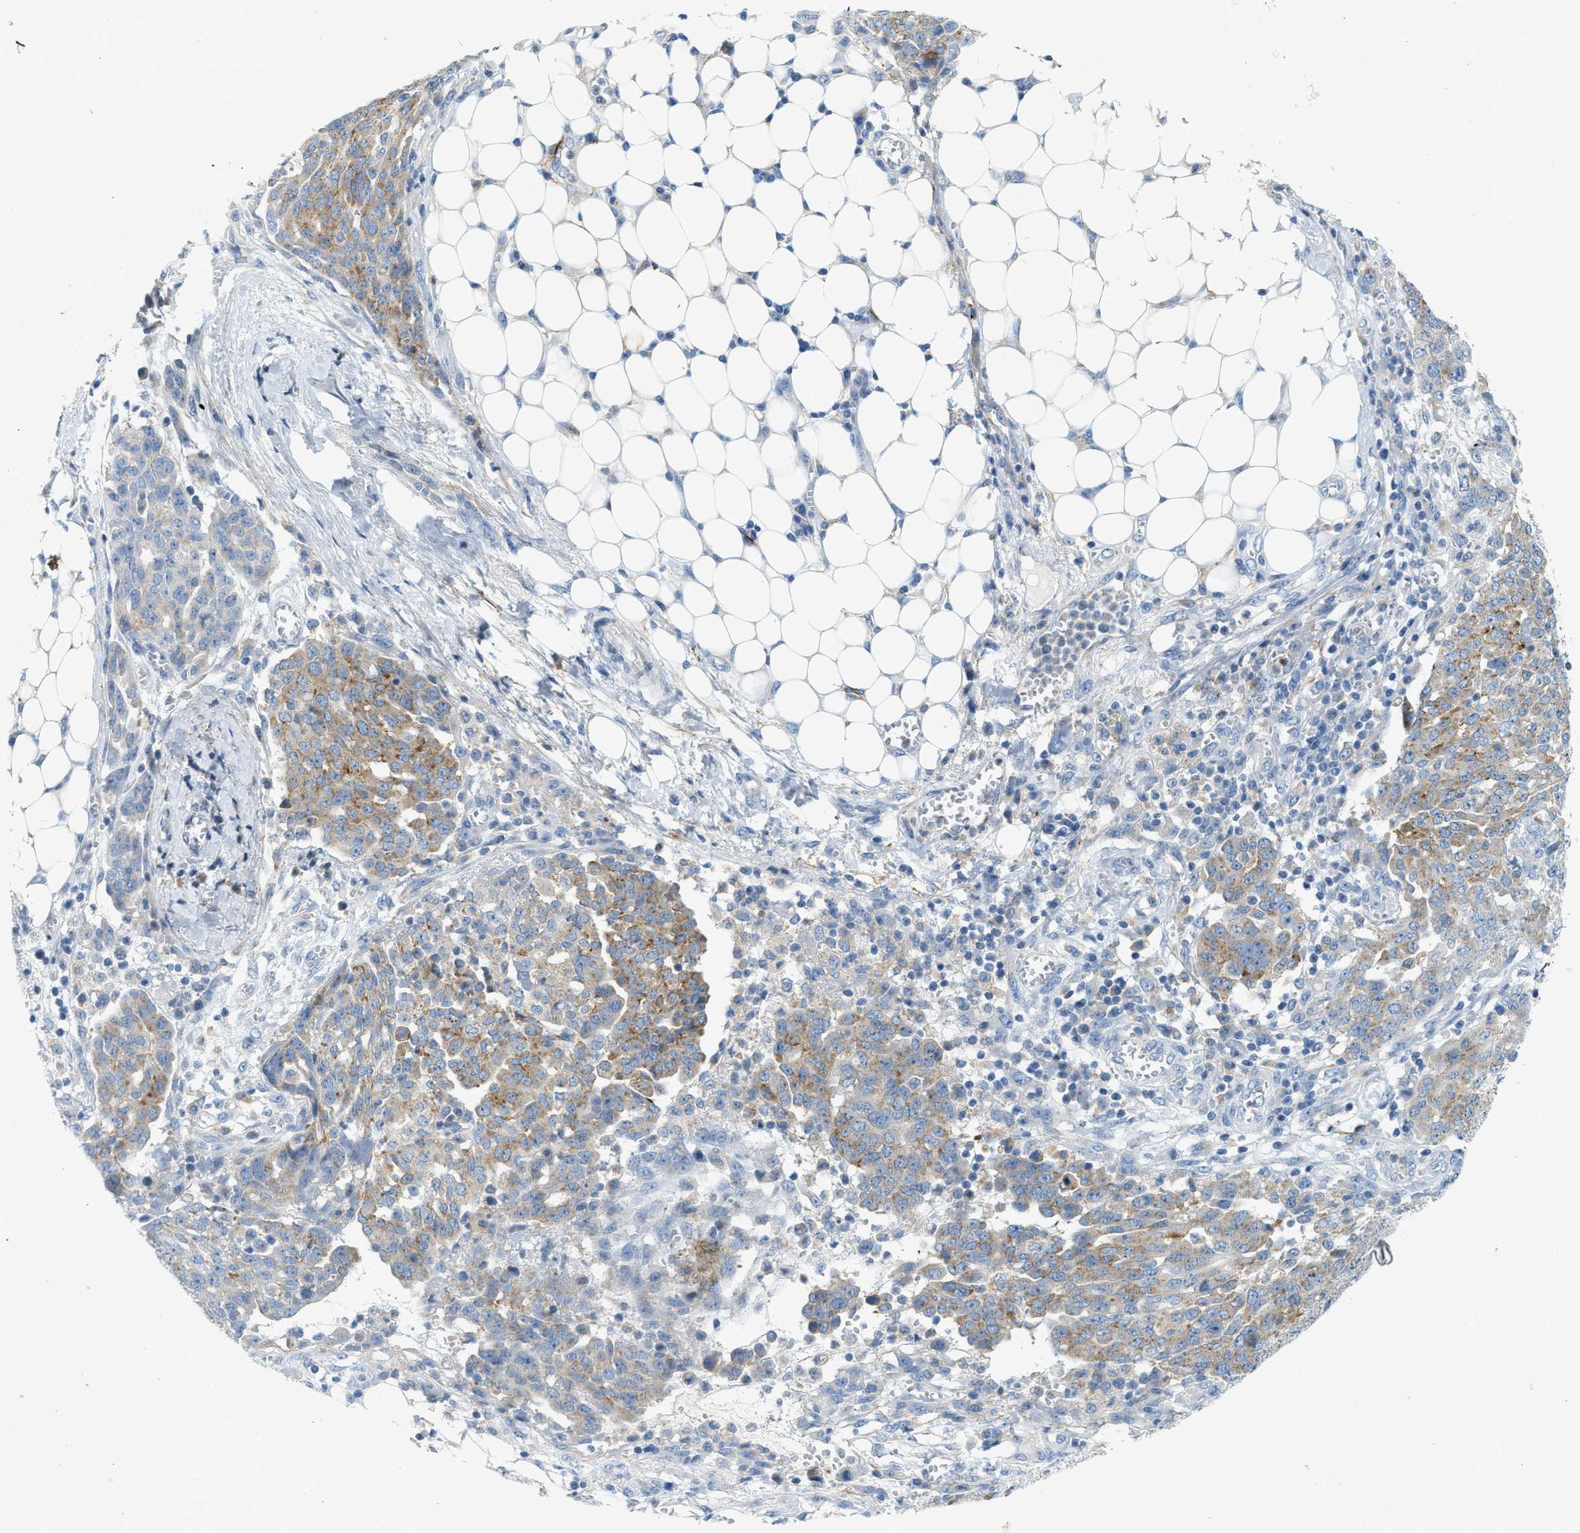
{"staining": {"intensity": "moderate", "quantity": ">75%", "location": "cytoplasmic/membranous"}, "tissue": "ovarian cancer", "cell_type": "Tumor cells", "image_type": "cancer", "snomed": [{"axis": "morphology", "description": "Cystadenocarcinoma, serous, NOS"}, {"axis": "topography", "description": "Soft tissue"}, {"axis": "topography", "description": "Ovary"}], "caption": "This micrograph exhibits immunohistochemistry (IHC) staining of ovarian serous cystadenocarcinoma, with medium moderate cytoplasmic/membranous positivity in about >75% of tumor cells.", "gene": "LMBRD1", "patient": {"sex": "female", "age": 57}}